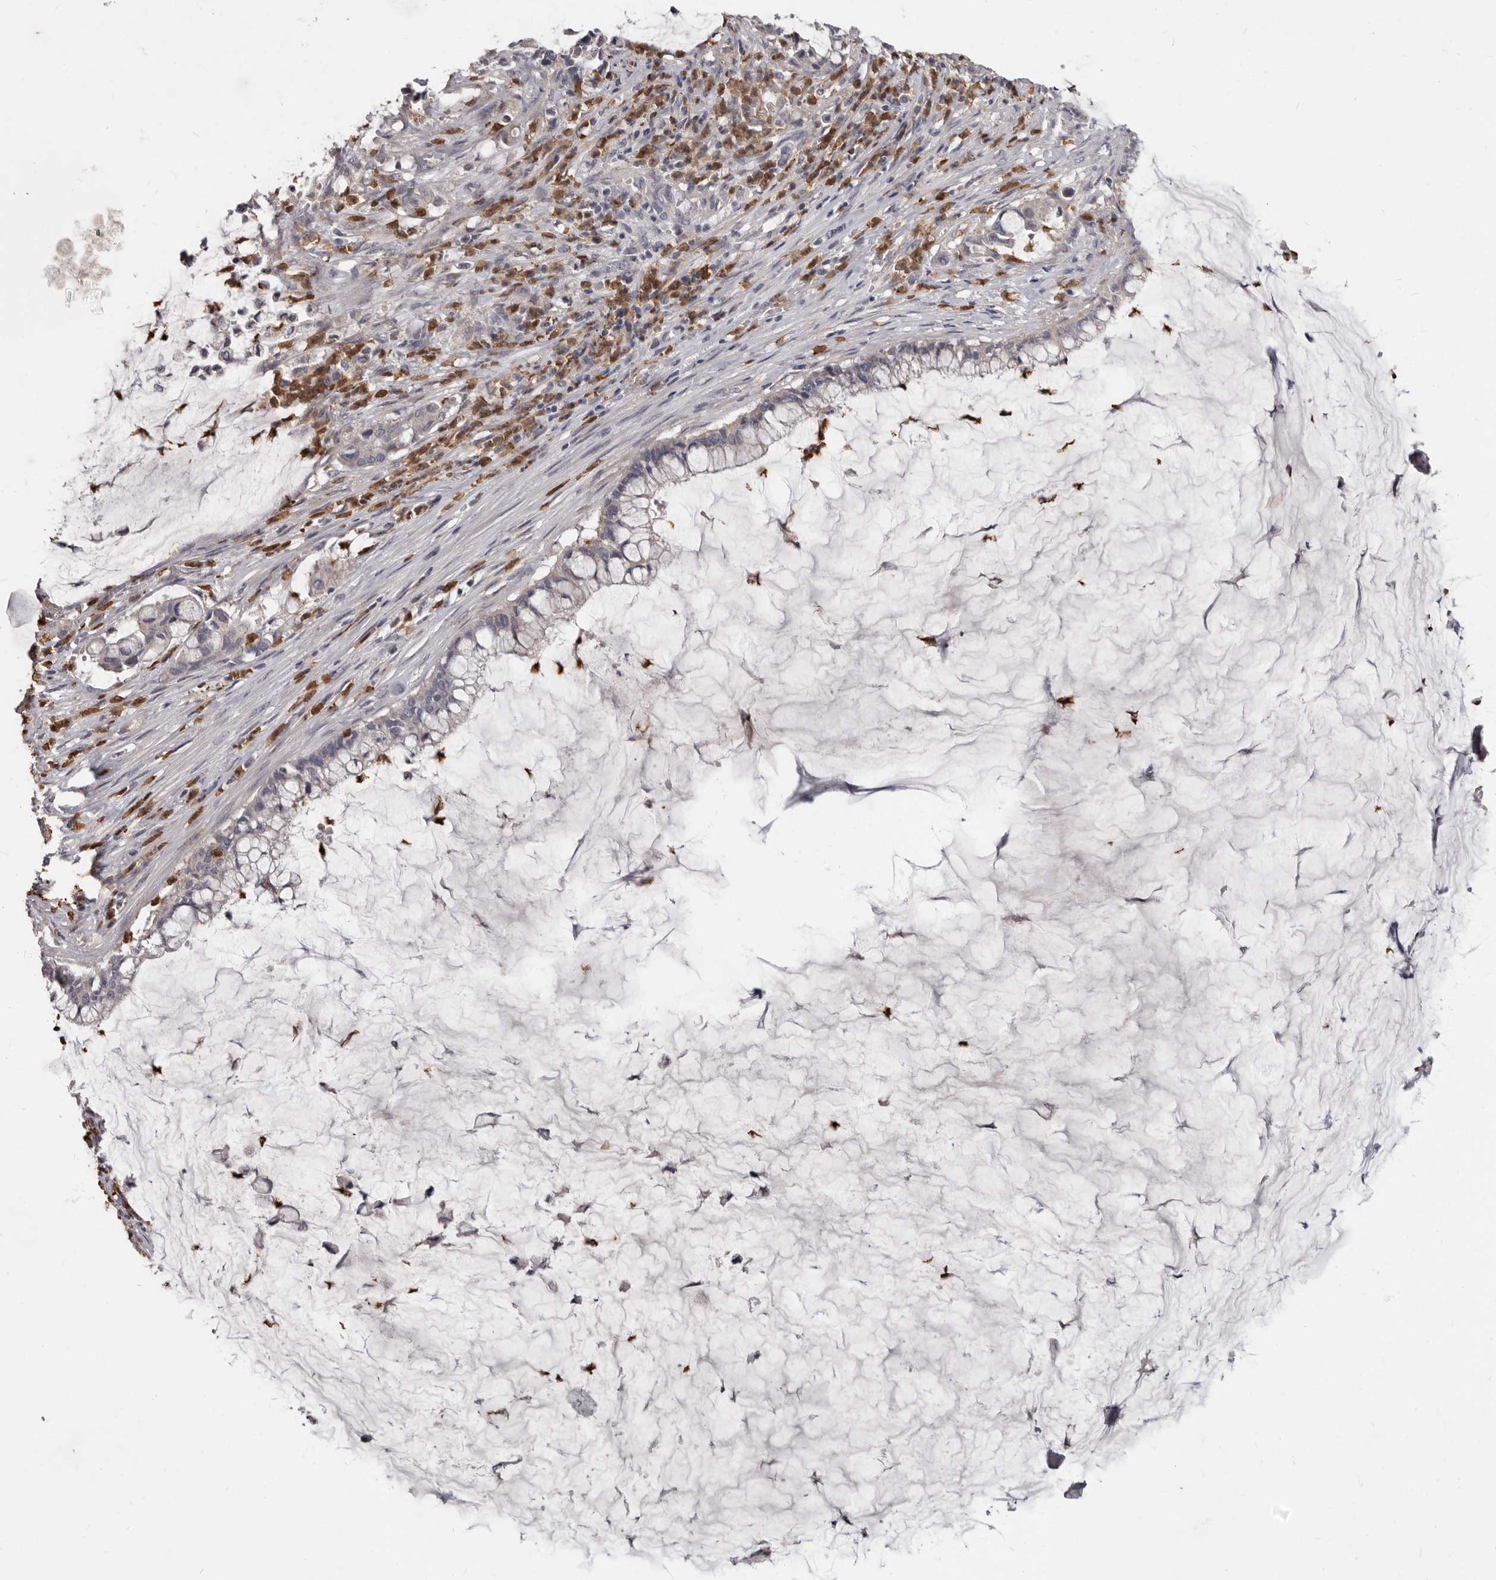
{"staining": {"intensity": "negative", "quantity": "none", "location": "none"}, "tissue": "pancreatic cancer", "cell_type": "Tumor cells", "image_type": "cancer", "snomed": [{"axis": "morphology", "description": "Adenocarcinoma, NOS"}, {"axis": "topography", "description": "Pancreas"}], "caption": "Human pancreatic adenocarcinoma stained for a protein using IHC shows no expression in tumor cells.", "gene": "GPR157", "patient": {"sex": "male", "age": 41}}